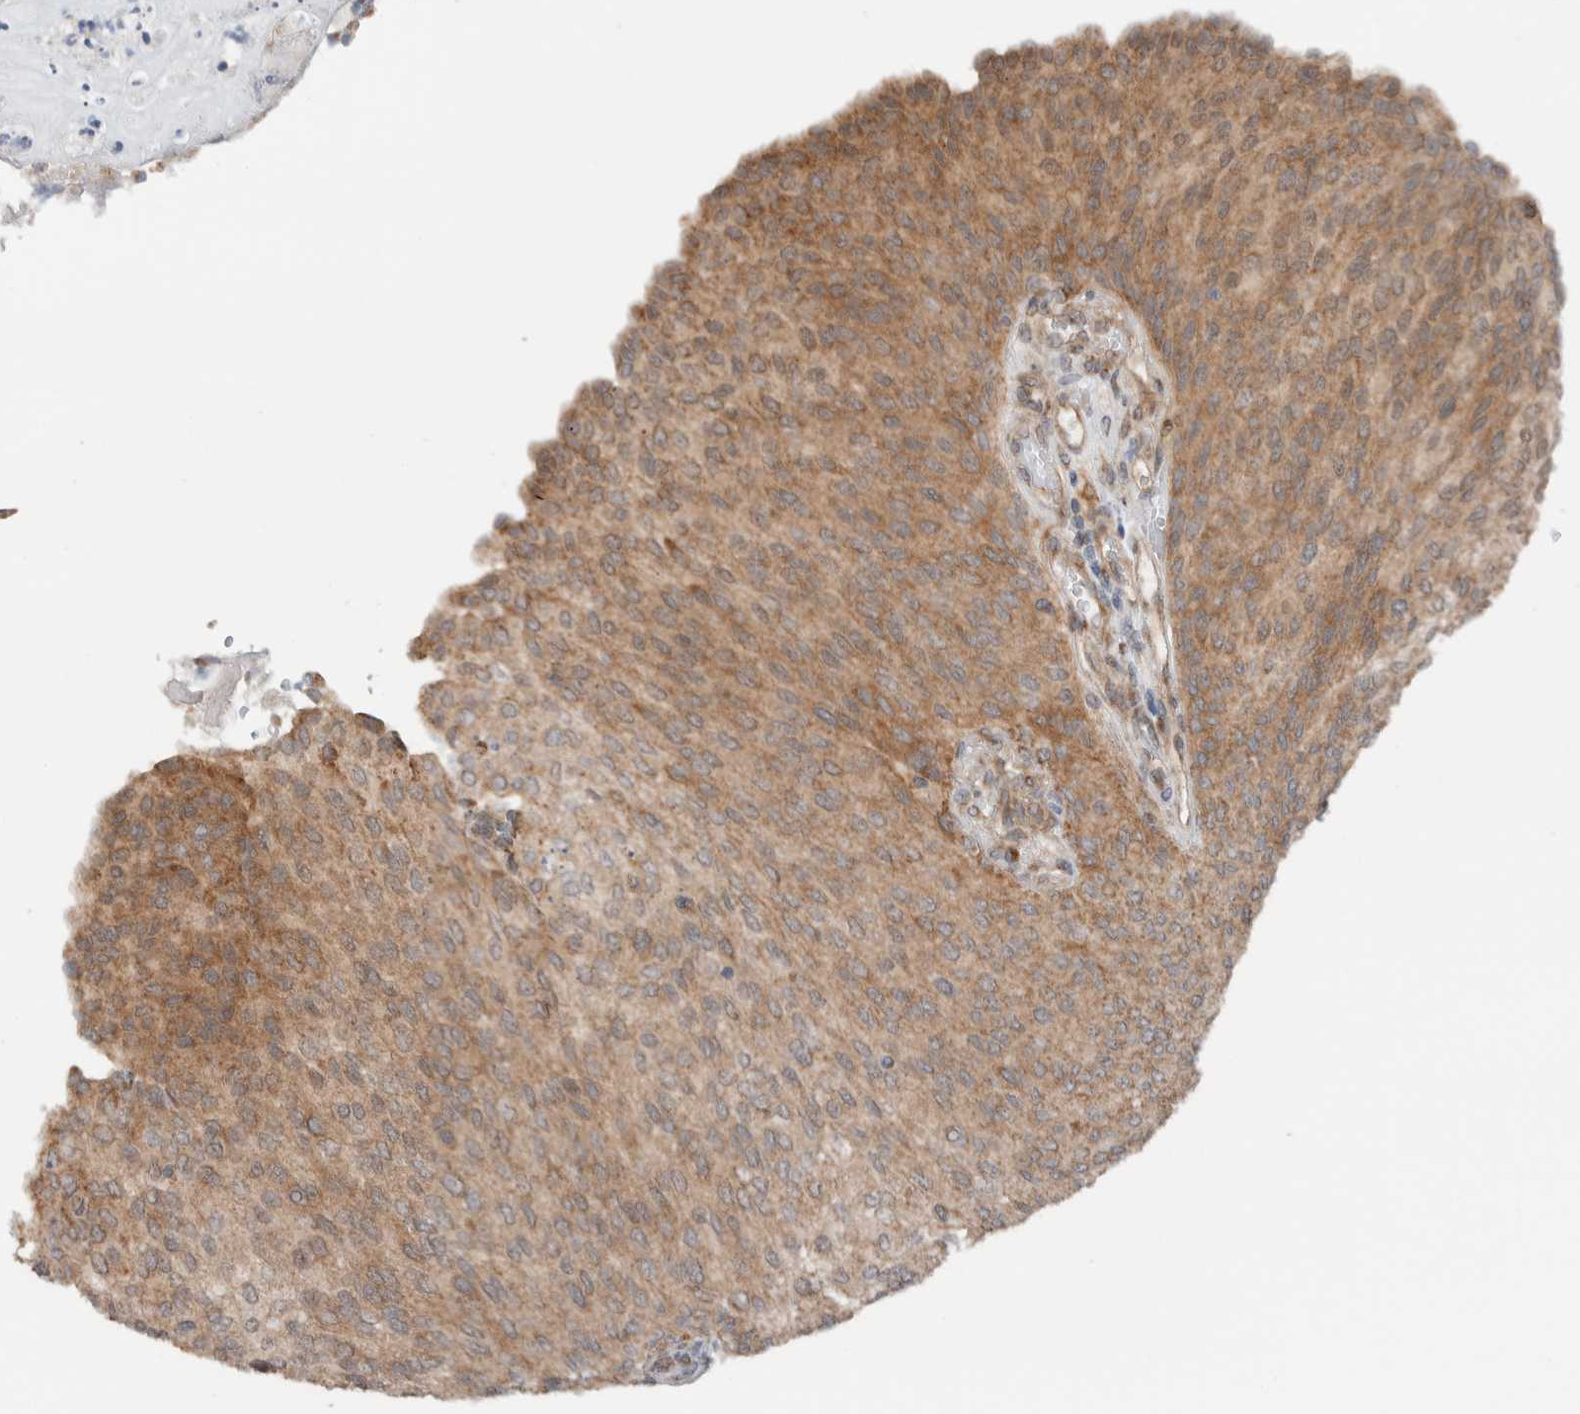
{"staining": {"intensity": "moderate", "quantity": ">75%", "location": "cytoplasmic/membranous"}, "tissue": "urothelial cancer", "cell_type": "Tumor cells", "image_type": "cancer", "snomed": [{"axis": "morphology", "description": "Urothelial carcinoma, Low grade"}, {"axis": "topography", "description": "Urinary bladder"}], "caption": "Protein analysis of urothelial carcinoma (low-grade) tissue demonstrates moderate cytoplasmic/membranous expression in about >75% of tumor cells.", "gene": "RERE", "patient": {"sex": "female", "age": 79}}